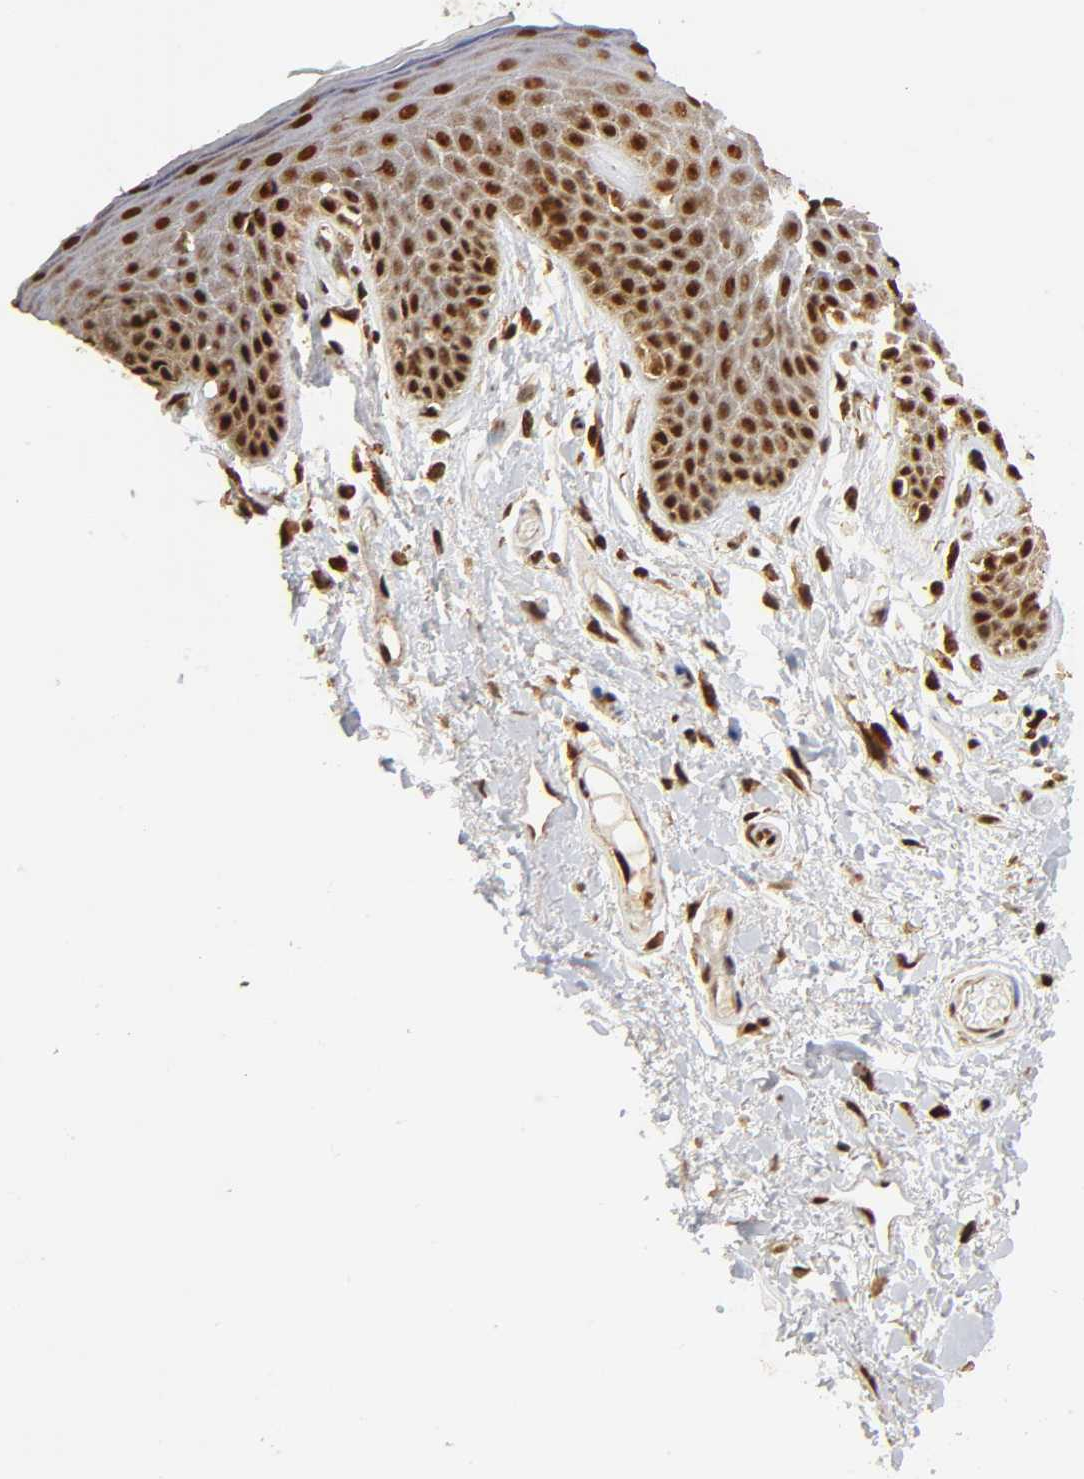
{"staining": {"intensity": "strong", "quantity": ">75%", "location": "cytoplasmic/membranous,nuclear"}, "tissue": "skin", "cell_type": "Epidermal cells", "image_type": "normal", "snomed": [{"axis": "morphology", "description": "Normal tissue, NOS"}, {"axis": "topography", "description": "Anal"}], "caption": "Protein analysis of normal skin displays strong cytoplasmic/membranous,nuclear positivity in about >75% of epidermal cells. (DAB (3,3'-diaminobenzidine) = brown stain, brightfield microscopy at high magnification).", "gene": "RNF122", "patient": {"sex": "male", "age": 74}}